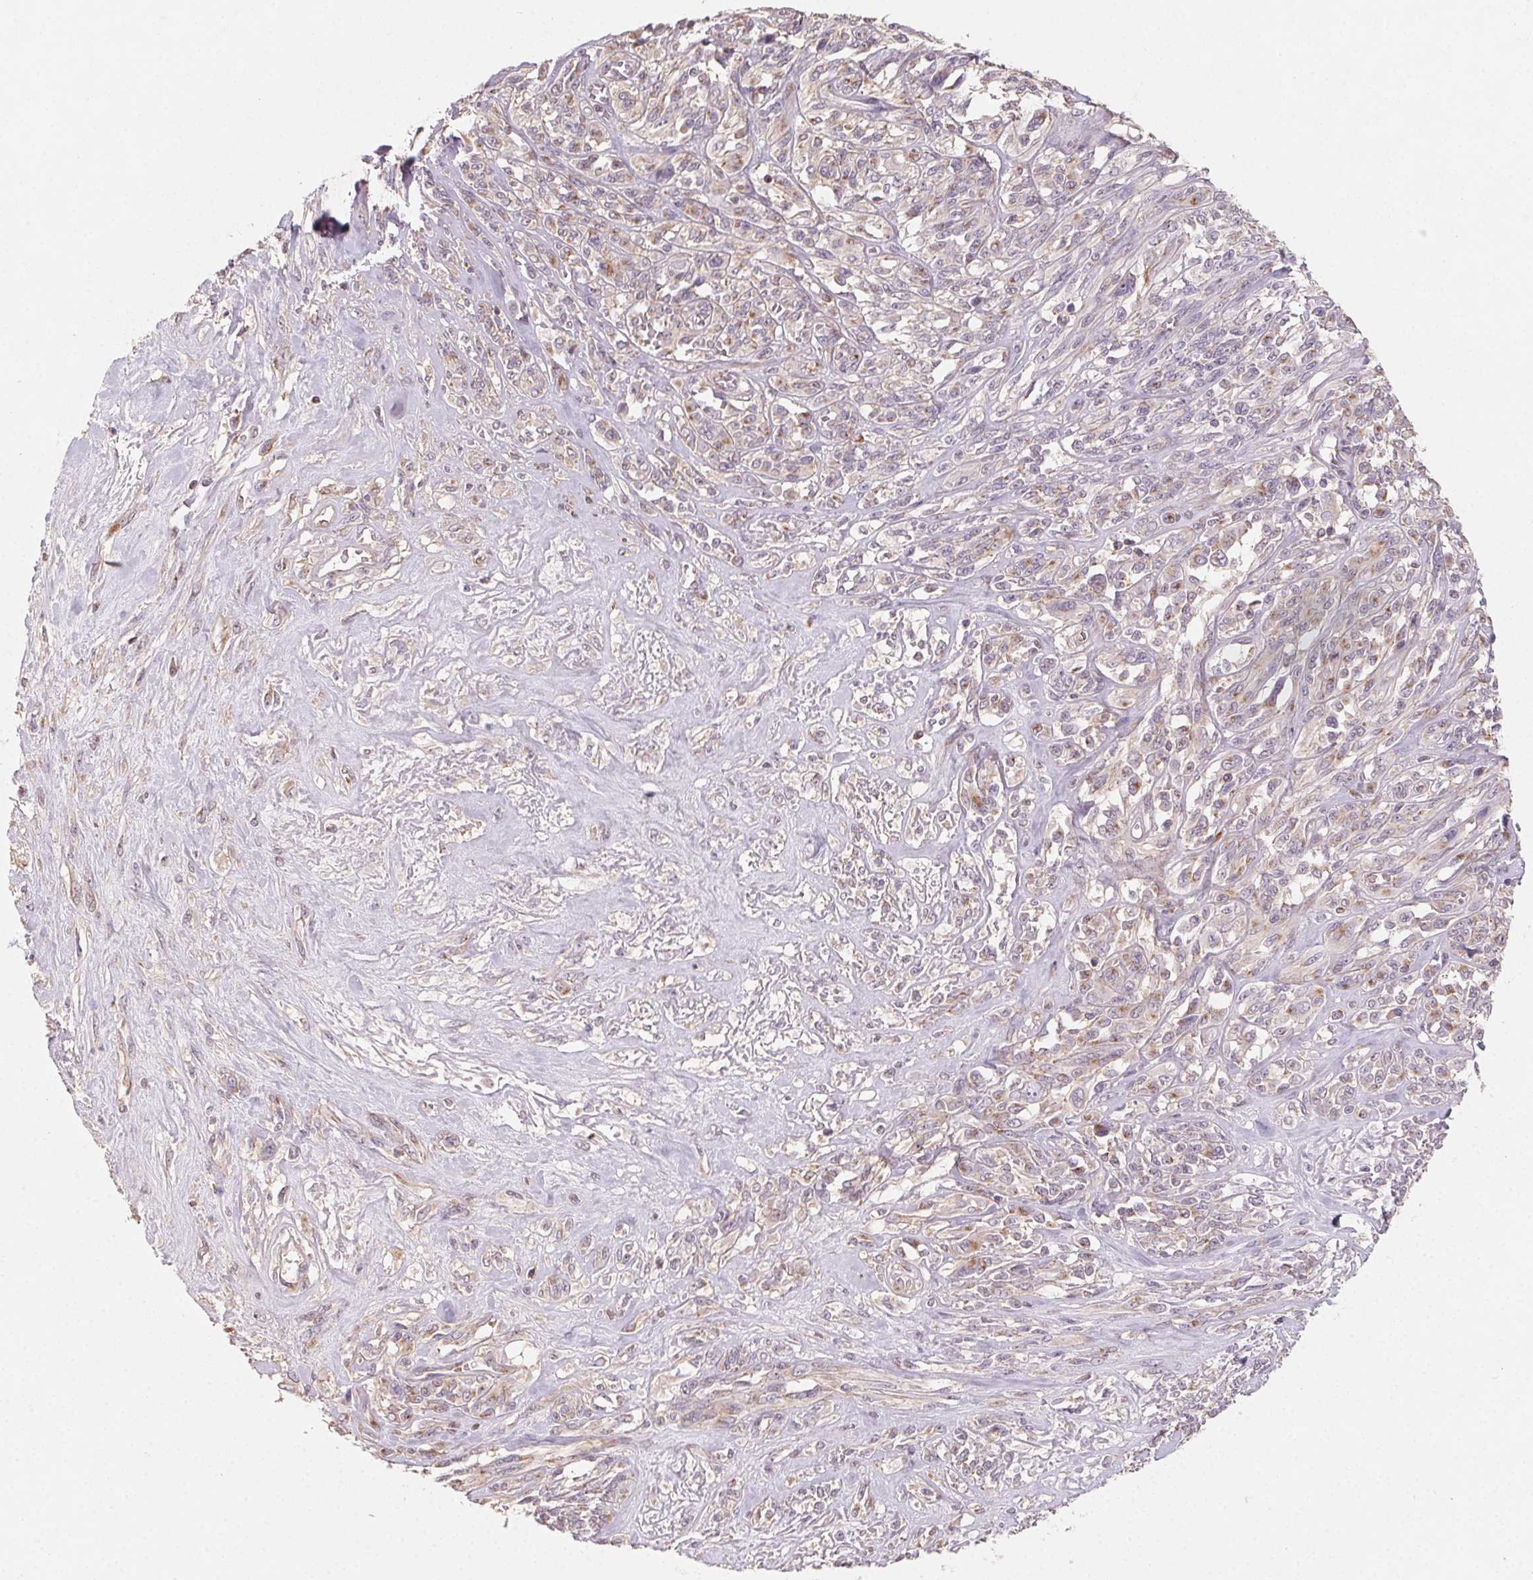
{"staining": {"intensity": "weak", "quantity": "<25%", "location": "cytoplasmic/membranous"}, "tissue": "melanoma", "cell_type": "Tumor cells", "image_type": "cancer", "snomed": [{"axis": "morphology", "description": "Malignant melanoma, NOS"}, {"axis": "topography", "description": "Skin"}], "caption": "DAB immunohistochemical staining of human melanoma exhibits no significant staining in tumor cells. Nuclei are stained in blue.", "gene": "AP1S1", "patient": {"sex": "female", "age": 91}}